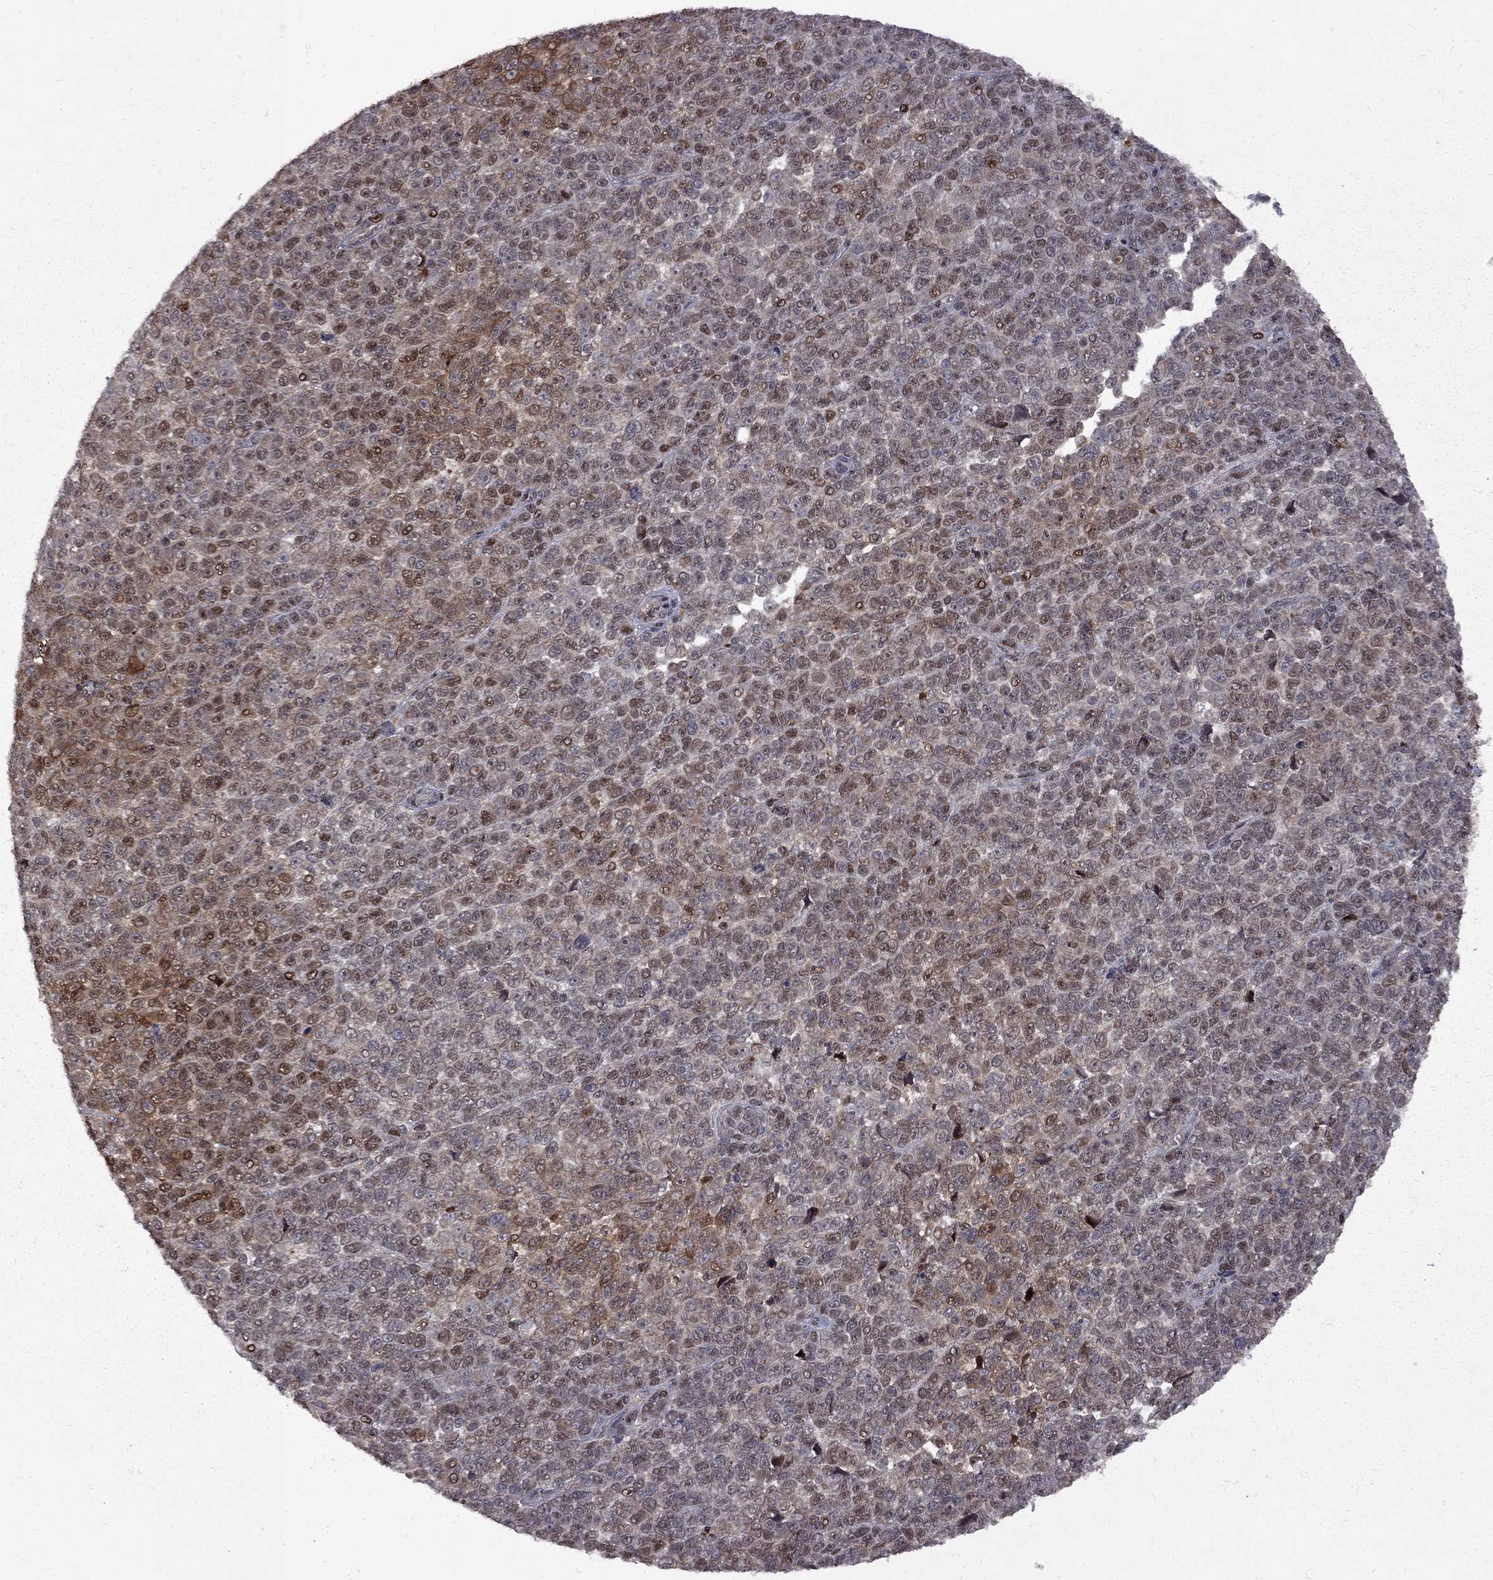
{"staining": {"intensity": "moderate", "quantity": "<25%", "location": "cytoplasmic/membranous"}, "tissue": "melanoma", "cell_type": "Tumor cells", "image_type": "cancer", "snomed": [{"axis": "morphology", "description": "Malignant melanoma, NOS"}, {"axis": "topography", "description": "Skin"}], "caption": "Malignant melanoma was stained to show a protein in brown. There is low levels of moderate cytoplasmic/membranous staining in about <25% of tumor cells.", "gene": "IPP", "patient": {"sex": "female", "age": 95}}